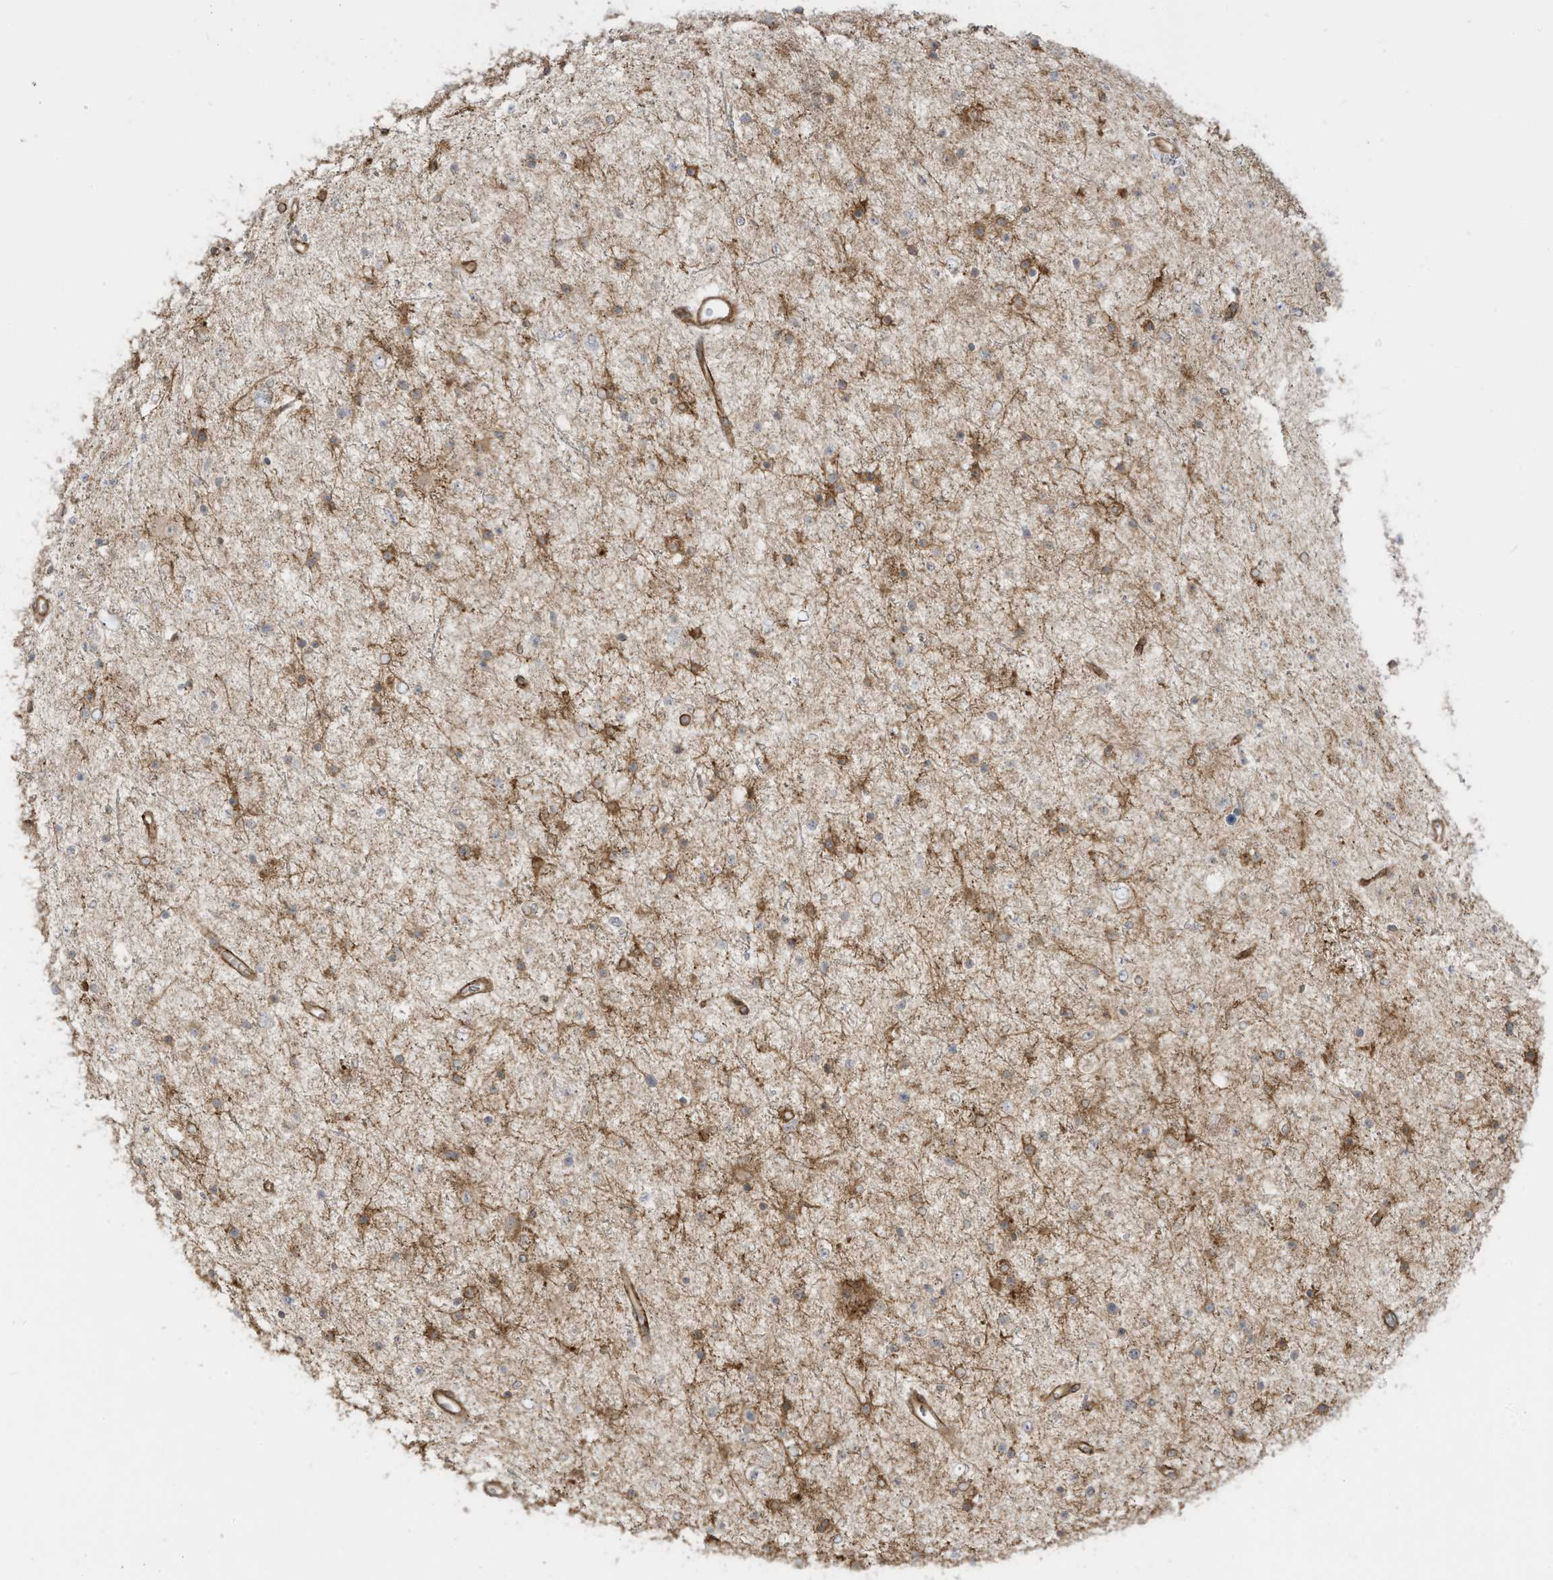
{"staining": {"intensity": "moderate", "quantity": "25%-75%", "location": "cytoplasmic/membranous"}, "tissue": "glioma", "cell_type": "Tumor cells", "image_type": "cancer", "snomed": [{"axis": "morphology", "description": "Glioma, malignant, Low grade"}, {"axis": "topography", "description": "Brain"}], "caption": "Tumor cells demonstrate medium levels of moderate cytoplasmic/membranous expression in approximately 25%-75% of cells in low-grade glioma (malignant). Using DAB (brown) and hematoxylin (blue) stains, captured at high magnification using brightfield microscopy.", "gene": "ENTR1", "patient": {"sex": "female", "age": 37}}